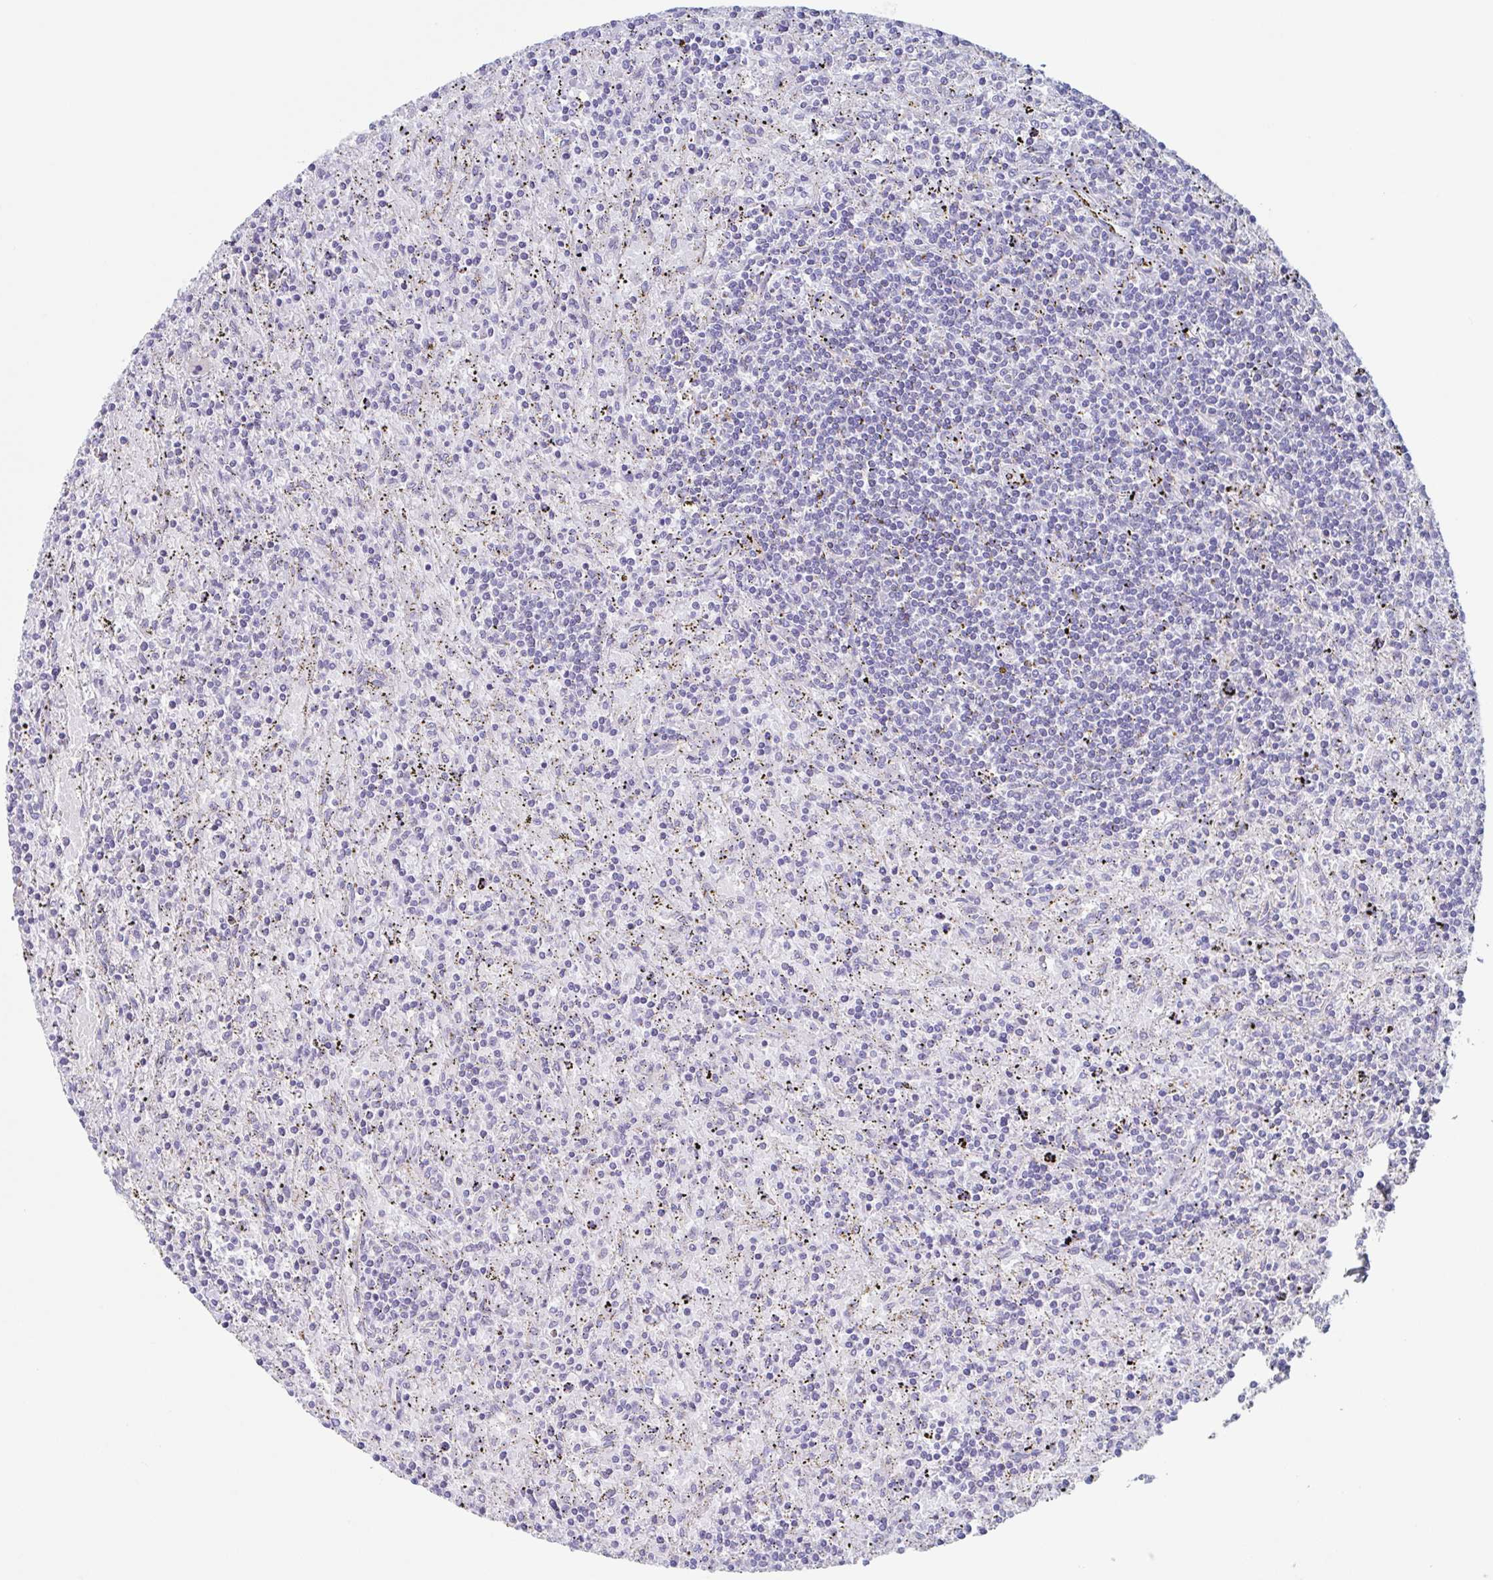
{"staining": {"intensity": "negative", "quantity": "none", "location": "none"}, "tissue": "lymphoma", "cell_type": "Tumor cells", "image_type": "cancer", "snomed": [{"axis": "morphology", "description": "Malignant lymphoma, non-Hodgkin's type, Low grade"}, {"axis": "topography", "description": "Spleen"}], "caption": "This photomicrograph is of malignant lymphoma, non-Hodgkin's type (low-grade) stained with immunohistochemistry to label a protein in brown with the nuclei are counter-stained blue. There is no staining in tumor cells.", "gene": "CHMP5", "patient": {"sex": "male", "age": 76}}